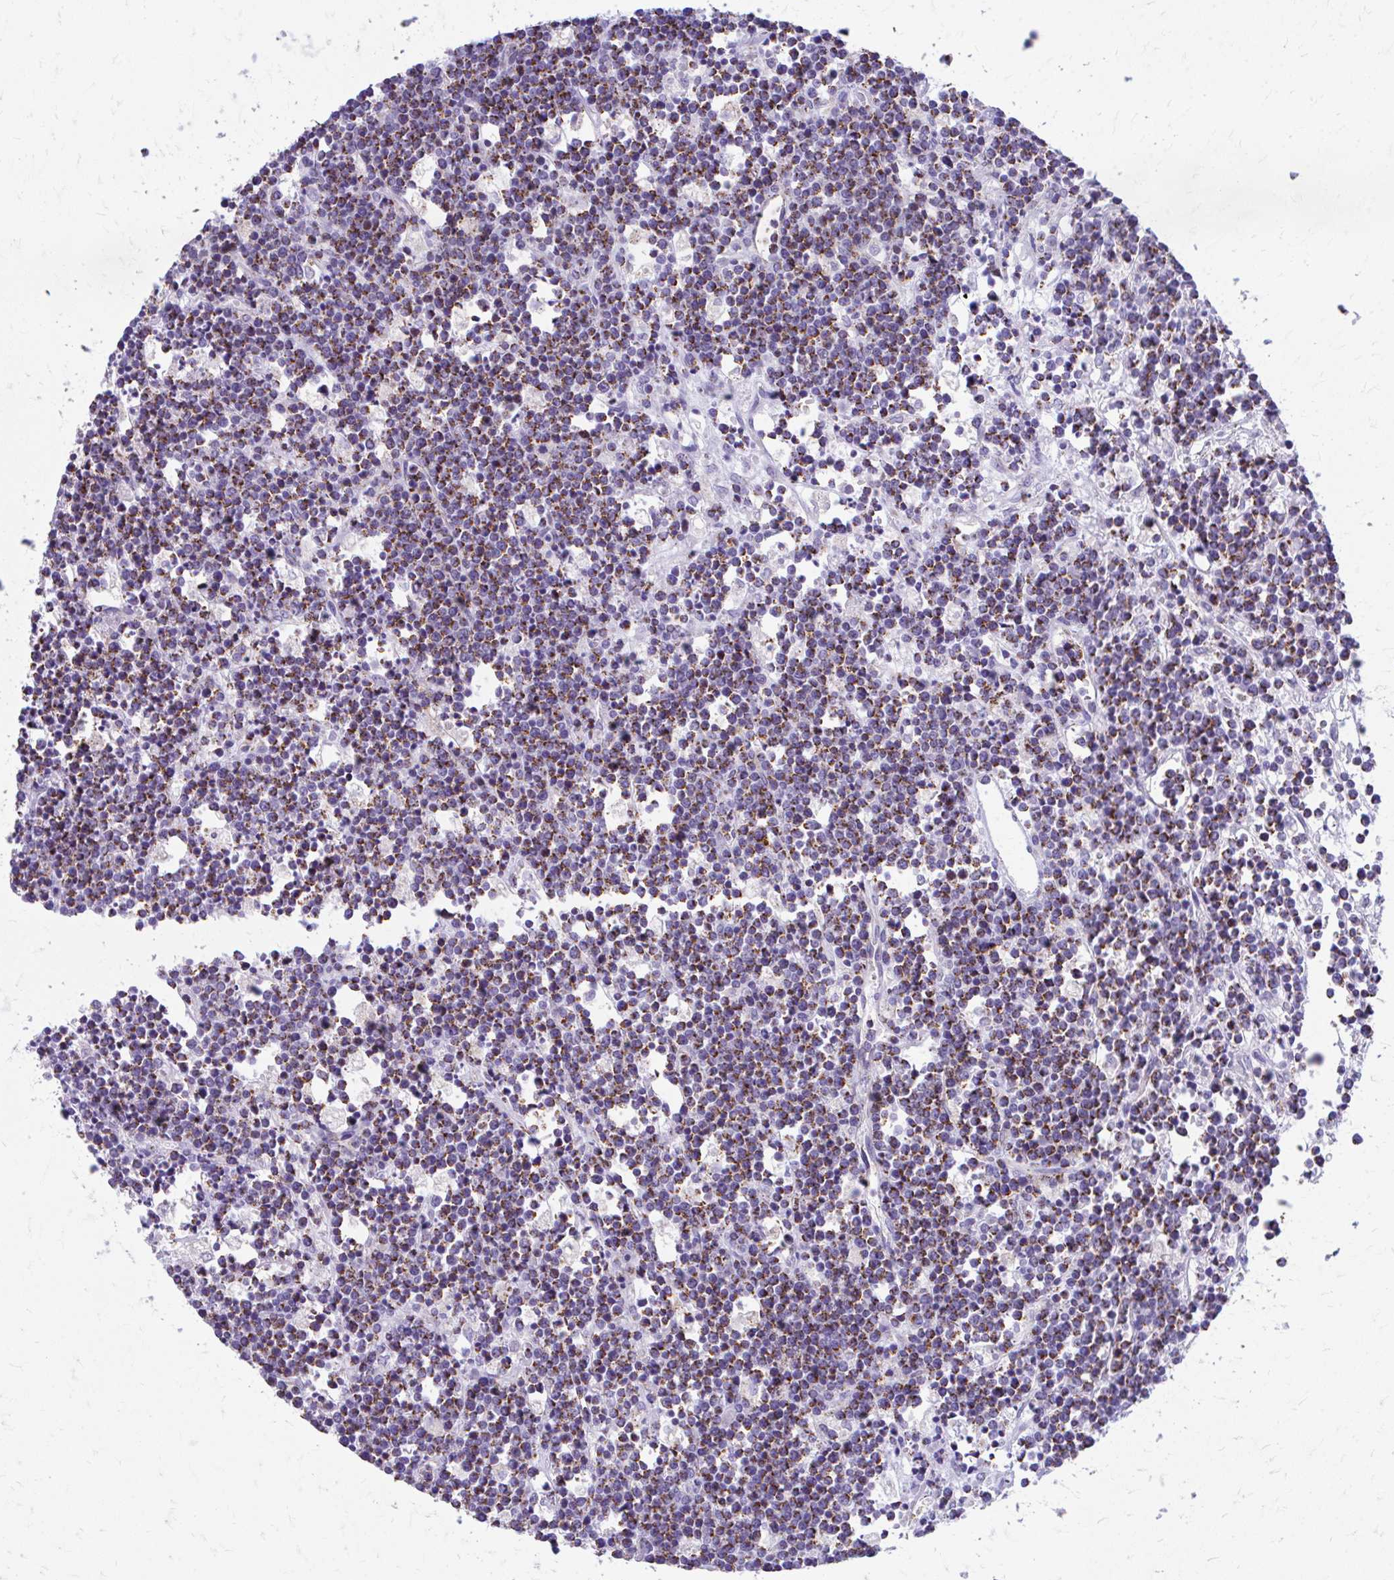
{"staining": {"intensity": "strong", "quantity": ">75%", "location": "cytoplasmic/membranous"}, "tissue": "lymphoma", "cell_type": "Tumor cells", "image_type": "cancer", "snomed": [{"axis": "morphology", "description": "Malignant lymphoma, non-Hodgkin's type, High grade"}, {"axis": "topography", "description": "Ovary"}], "caption": "Protein expression analysis of human lymphoma reveals strong cytoplasmic/membranous positivity in about >75% of tumor cells.", "gene": "MRPL19", "patient": {"sex": "female", "age": 56}}